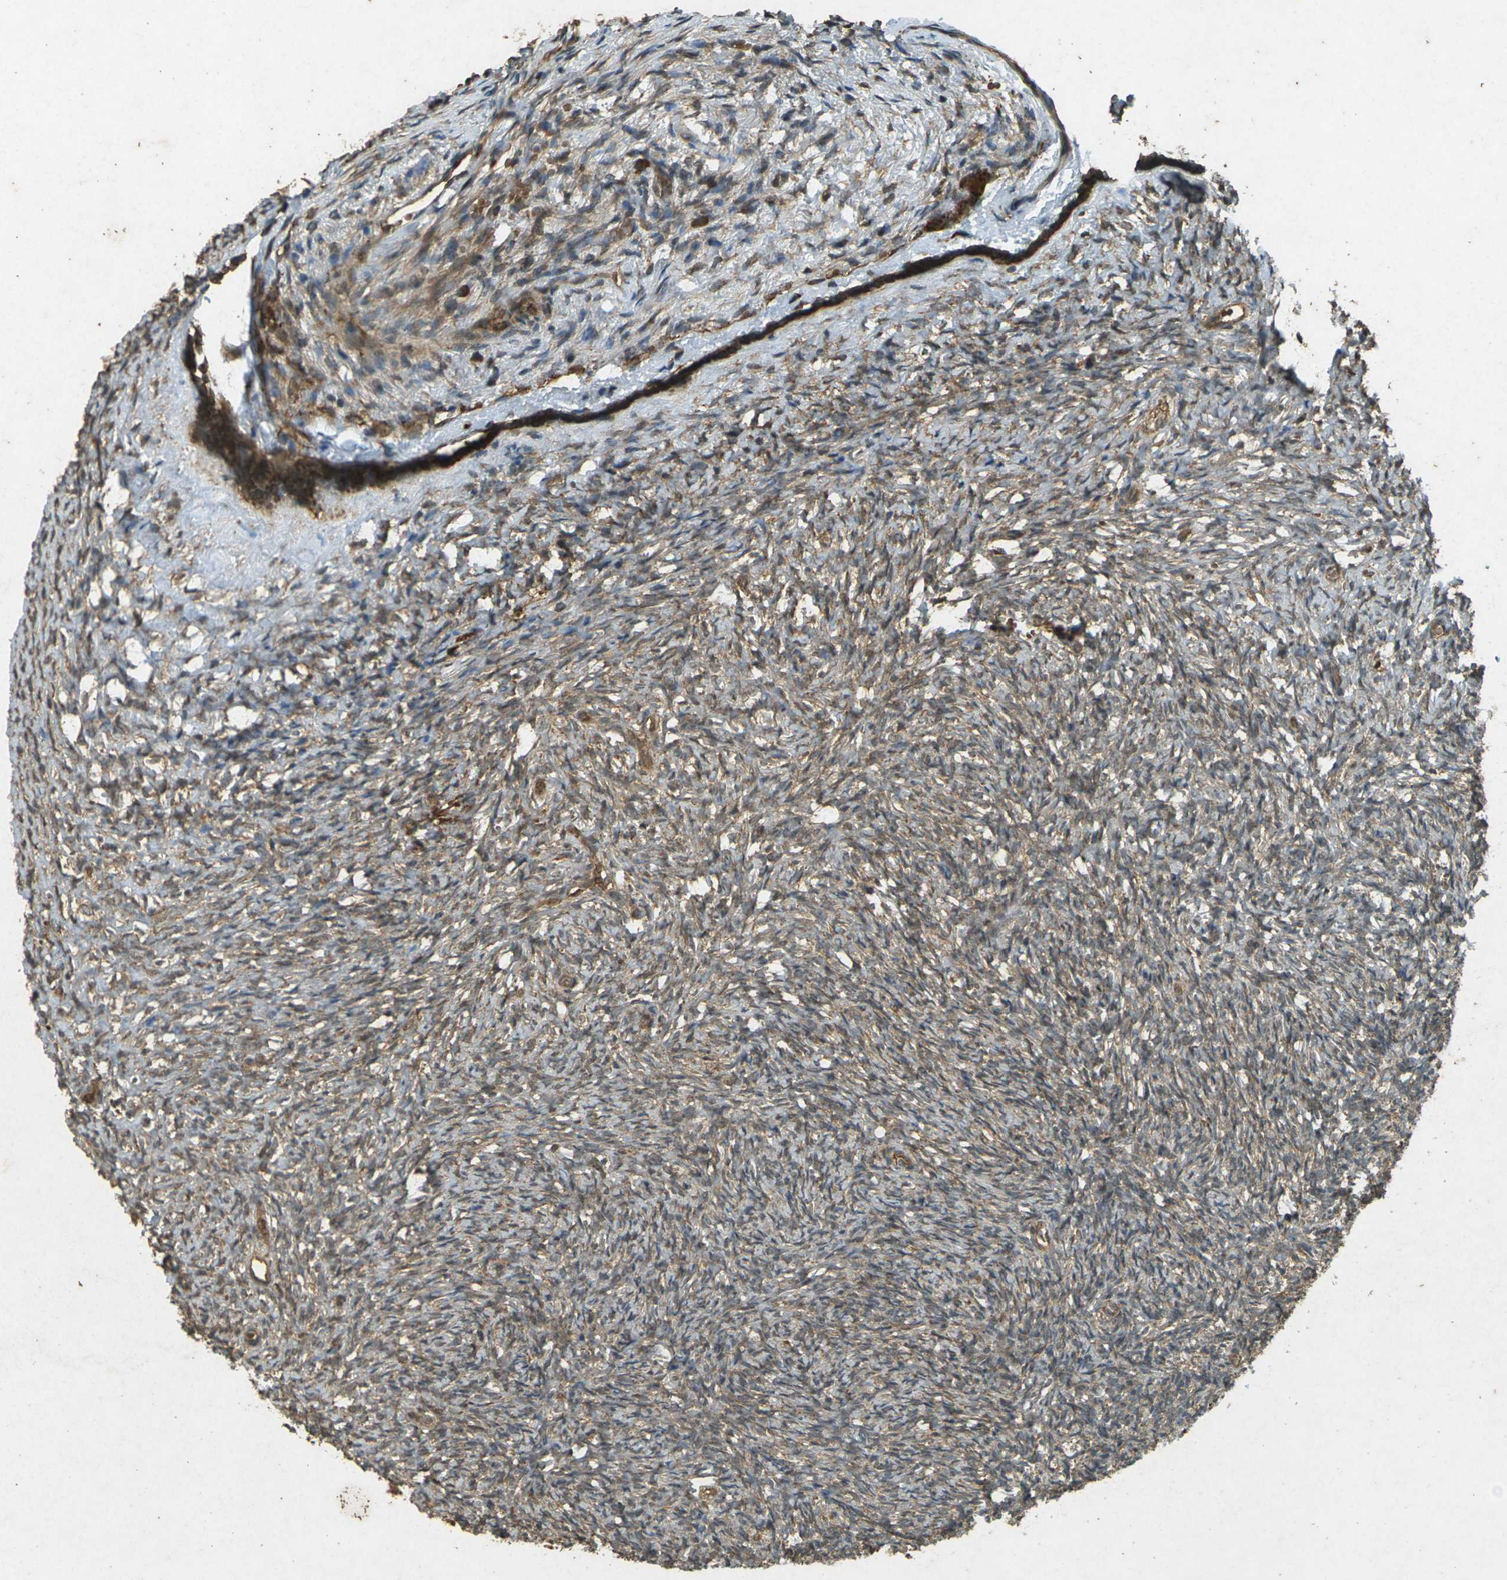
{"staining": {"intensity": "moderate", "quantity": ">75%", "location": "cytoplasmic/membranous"}, "tissue": "ovary", "cell_type": "Ovarian stroma cells", "image_type": "normal", "snomed": [{"axis": "morphology", "description": "Normal tissue, NOS"}, {"axis": "topography", "description": "Ovary"}], "caption": "Immunohistochemistry (DAB) staining of benign human ovary demonstrates moderate cytoplasmic/membranous protein staining in about >75% of ovarian stroma cells.", "gene": "TAP1", "patient": {"sex": "female", "age": 35}}